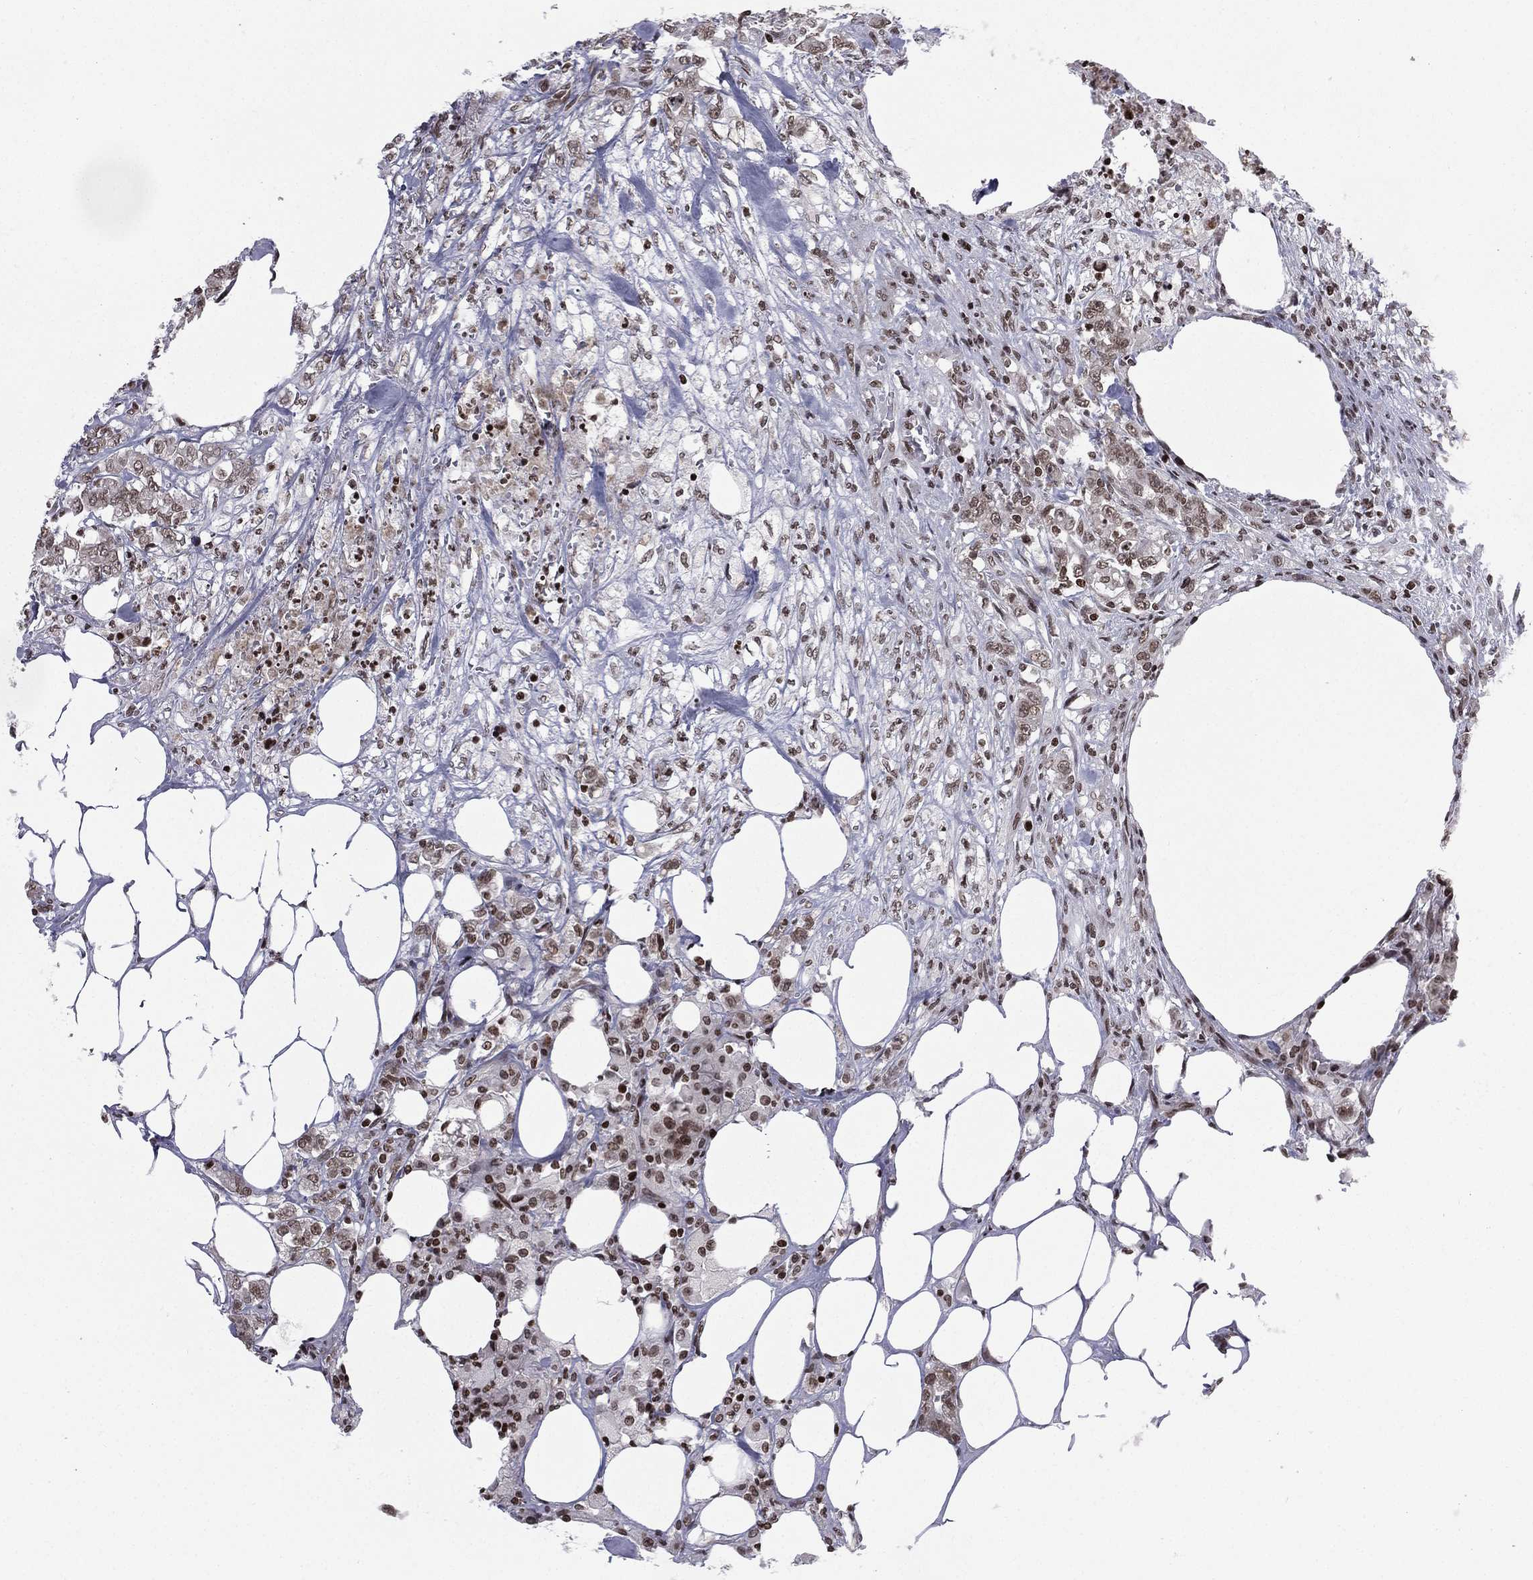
{"staining": {"intensity": "negative", "quantity": "none", "location": "none"}, "tissue": "colorectal cancer", "cell_type": "Tumor cells", "image_type": "cancer", "snomed": [{"axis": "morphology", "description": "Adenocarcinoma, NOS"}, {"axis": "topography", "description": "Colon"}], "caption": "An immunohistochemistry photomicrograph of colorectal cancer is shown. There is no staining in tumor cells of colorectal cancer.", "gene": "RFX7", "patient": {"sex": "female", "age": 48}}